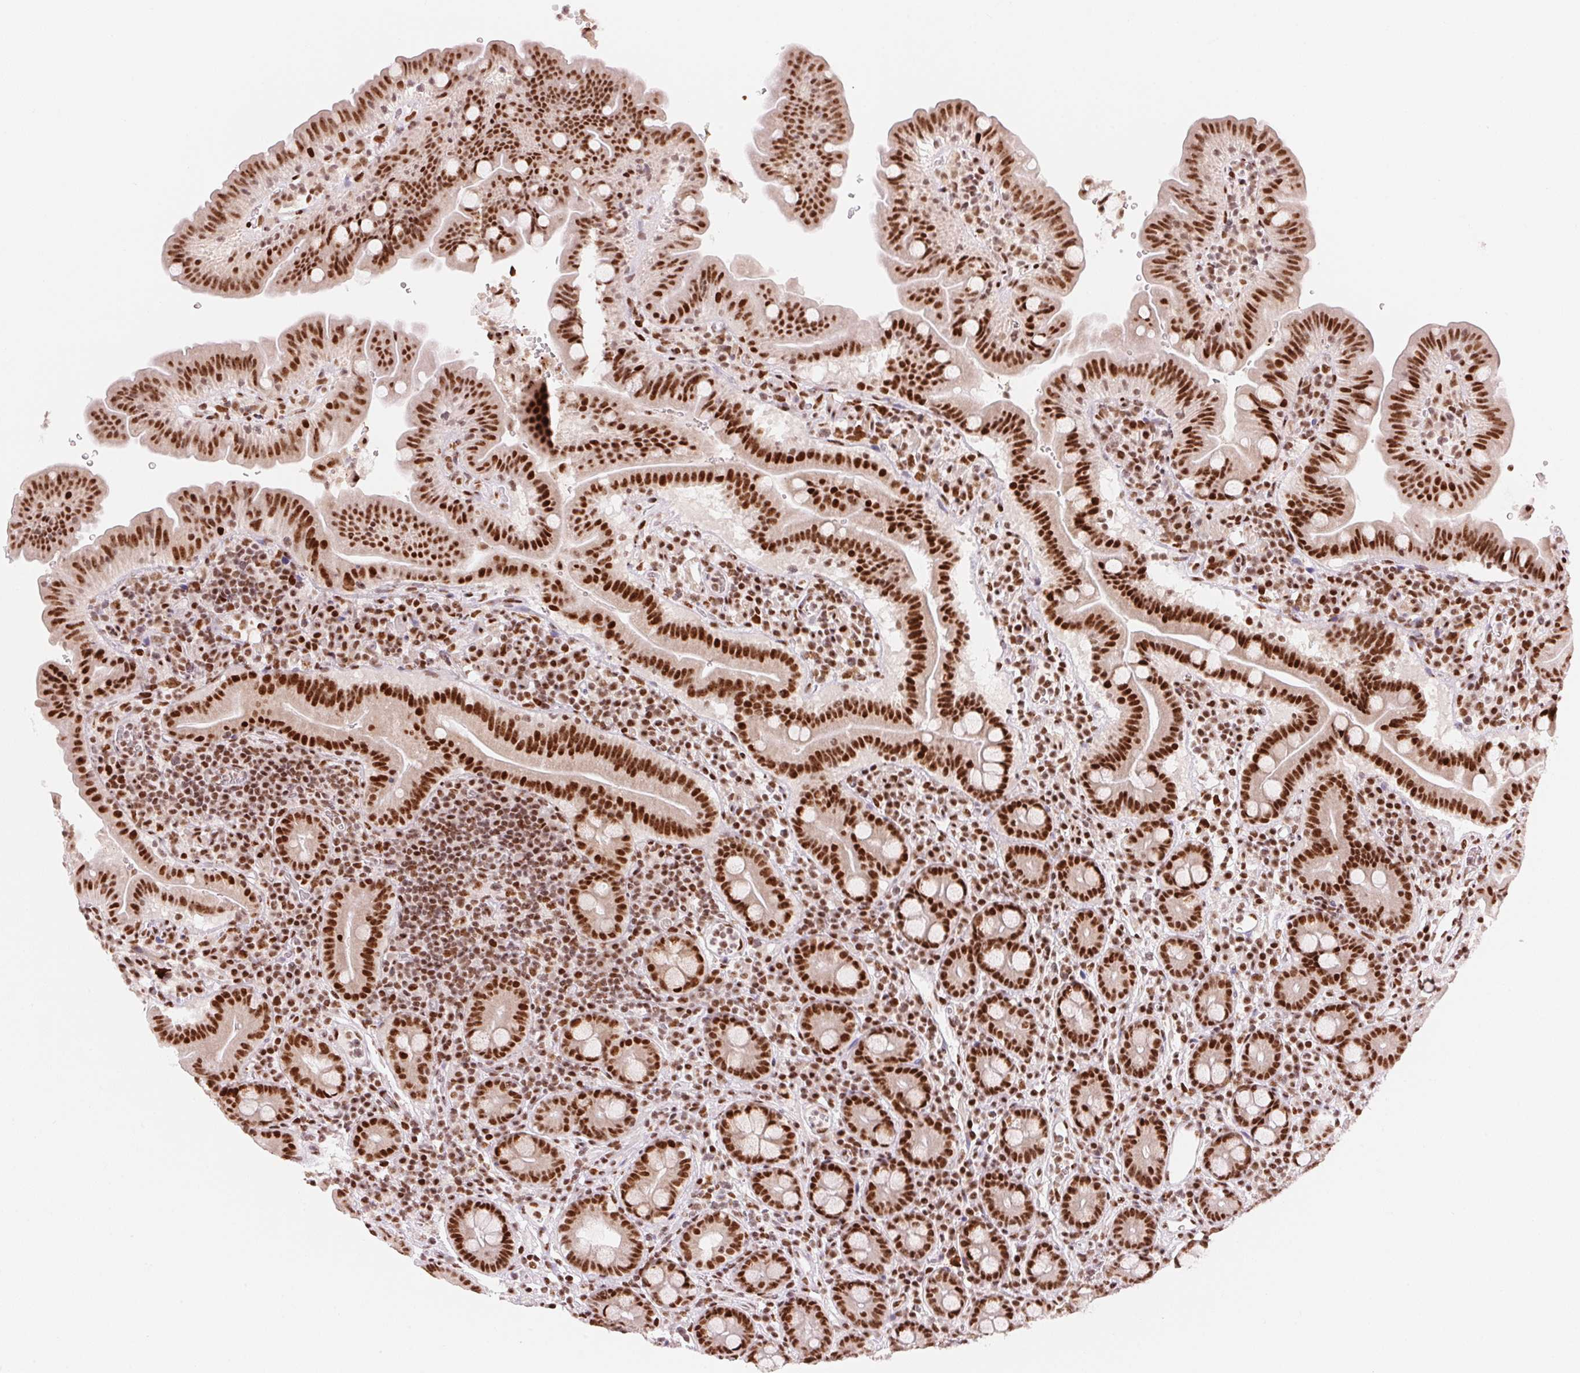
{"staining": {"intensity": "strong", "quantity": ">75%", "location": "nuclear"}, "tissue": "small intestine", "cell_type": "Glandular cells", "image_type": "normal", "snomed": [{"axis": "morphology", "description": "Normal tissue, NOS"}, {"axis": "topography", "description": "Small intestine"}], "caption": "Benign small intestine reveals strong nuclear staining in about >75% of glandular cells.", "gene": "NXF1", "patient": {"sex": "male", "age": 26}}